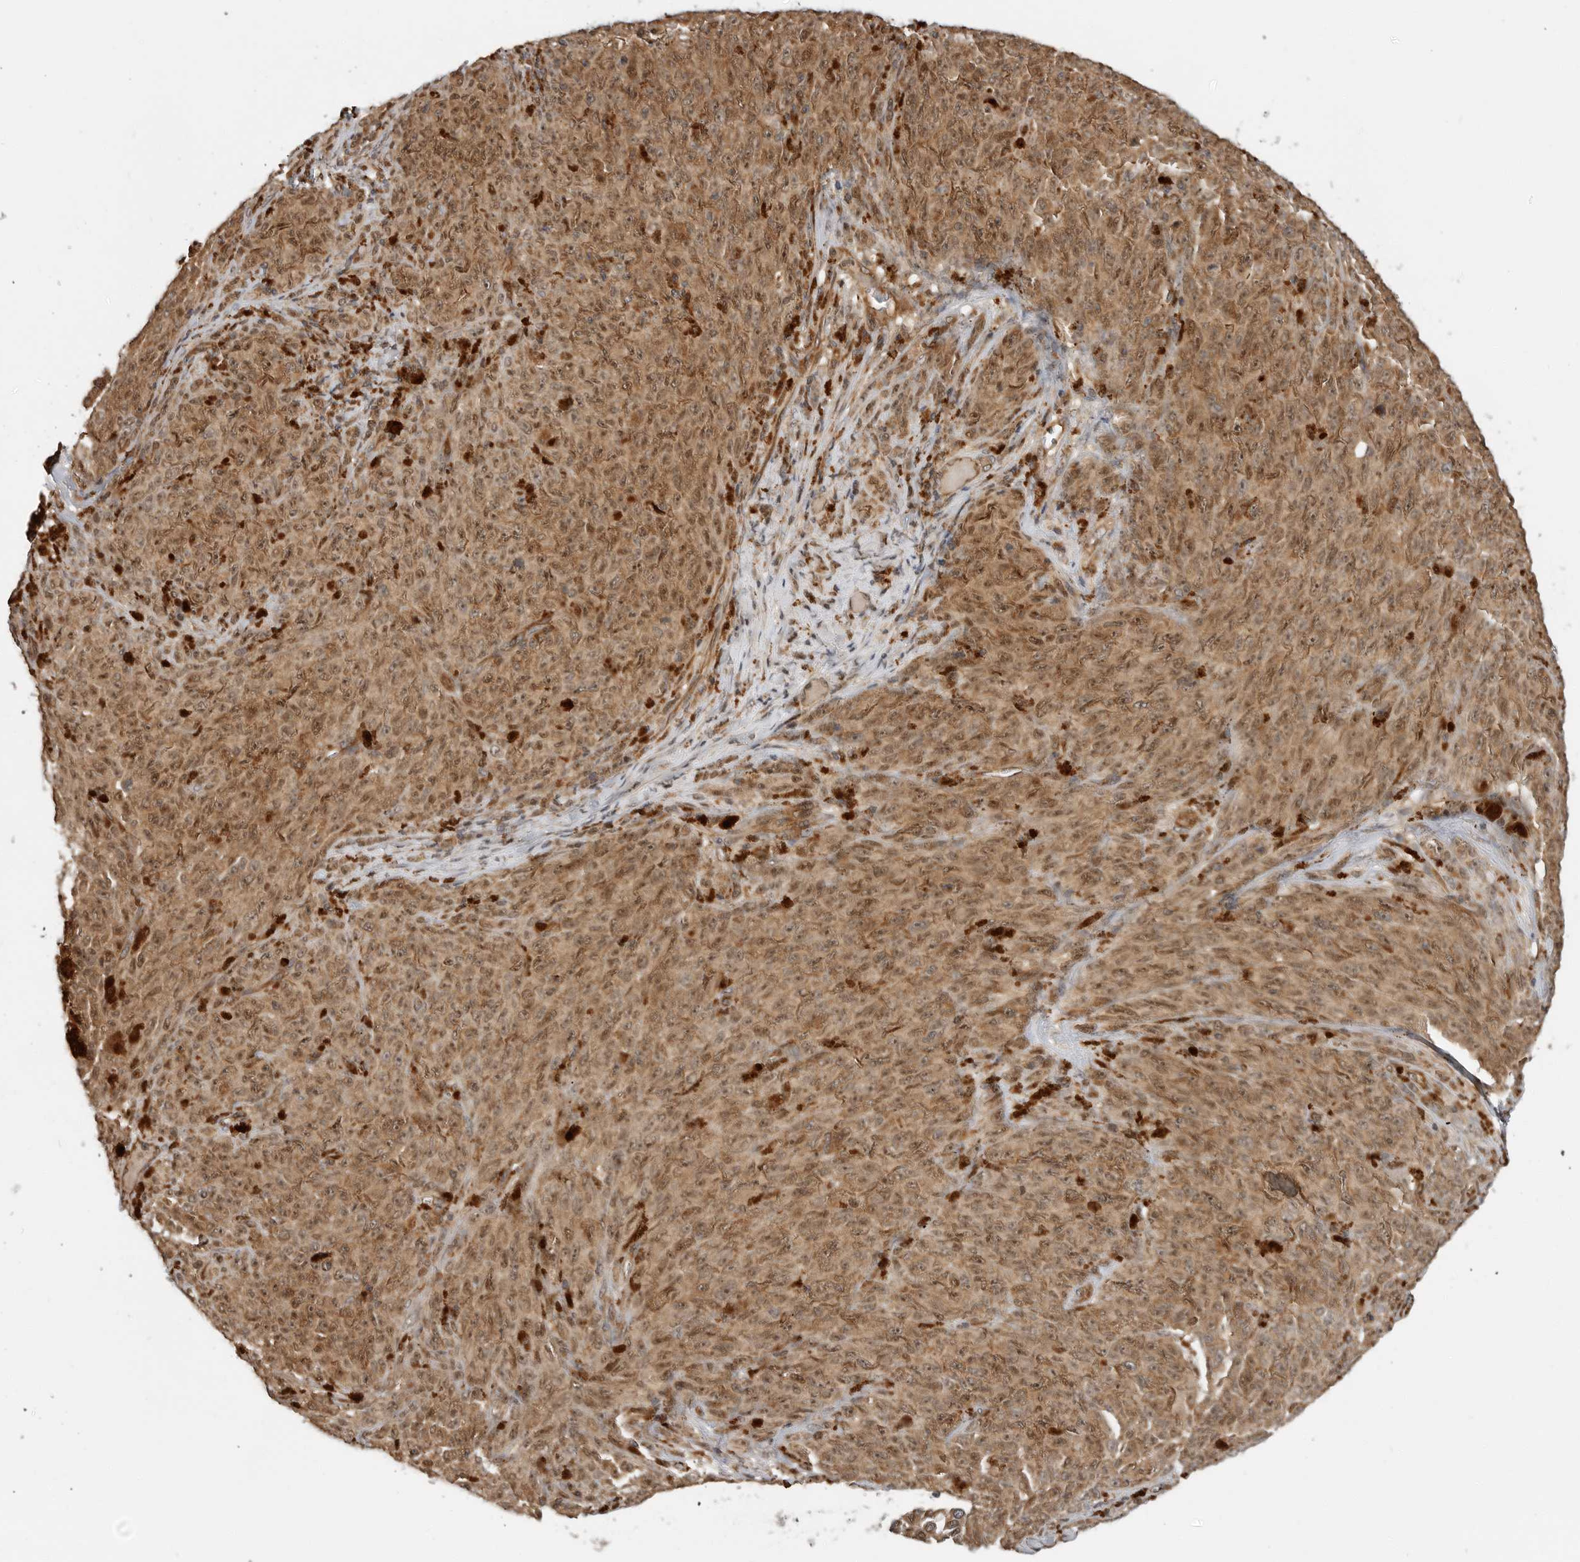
{"staining": {"intensity": "moderate", "quantity": ">75%", "location": "cytoplasmic/membranous,nuclear"}, "tissue": "melanoma", "cell_type": "Tumor cells", "image_type": "cancer", "snomed": [{"axis": "morphology", "description": "Malignant melanoma, NOS"}, {"axis": "topography", "description": "Skin"}], "caption": "Tumor cells show moderate cytoplasmic/membranous and nuclear staining in approximately >75% of cells in melanoma. (Brightfield microscopy of DAB IHC at high magnification).", "gene": "STRAP", "patient": {"sex": "female", "age": 82}}